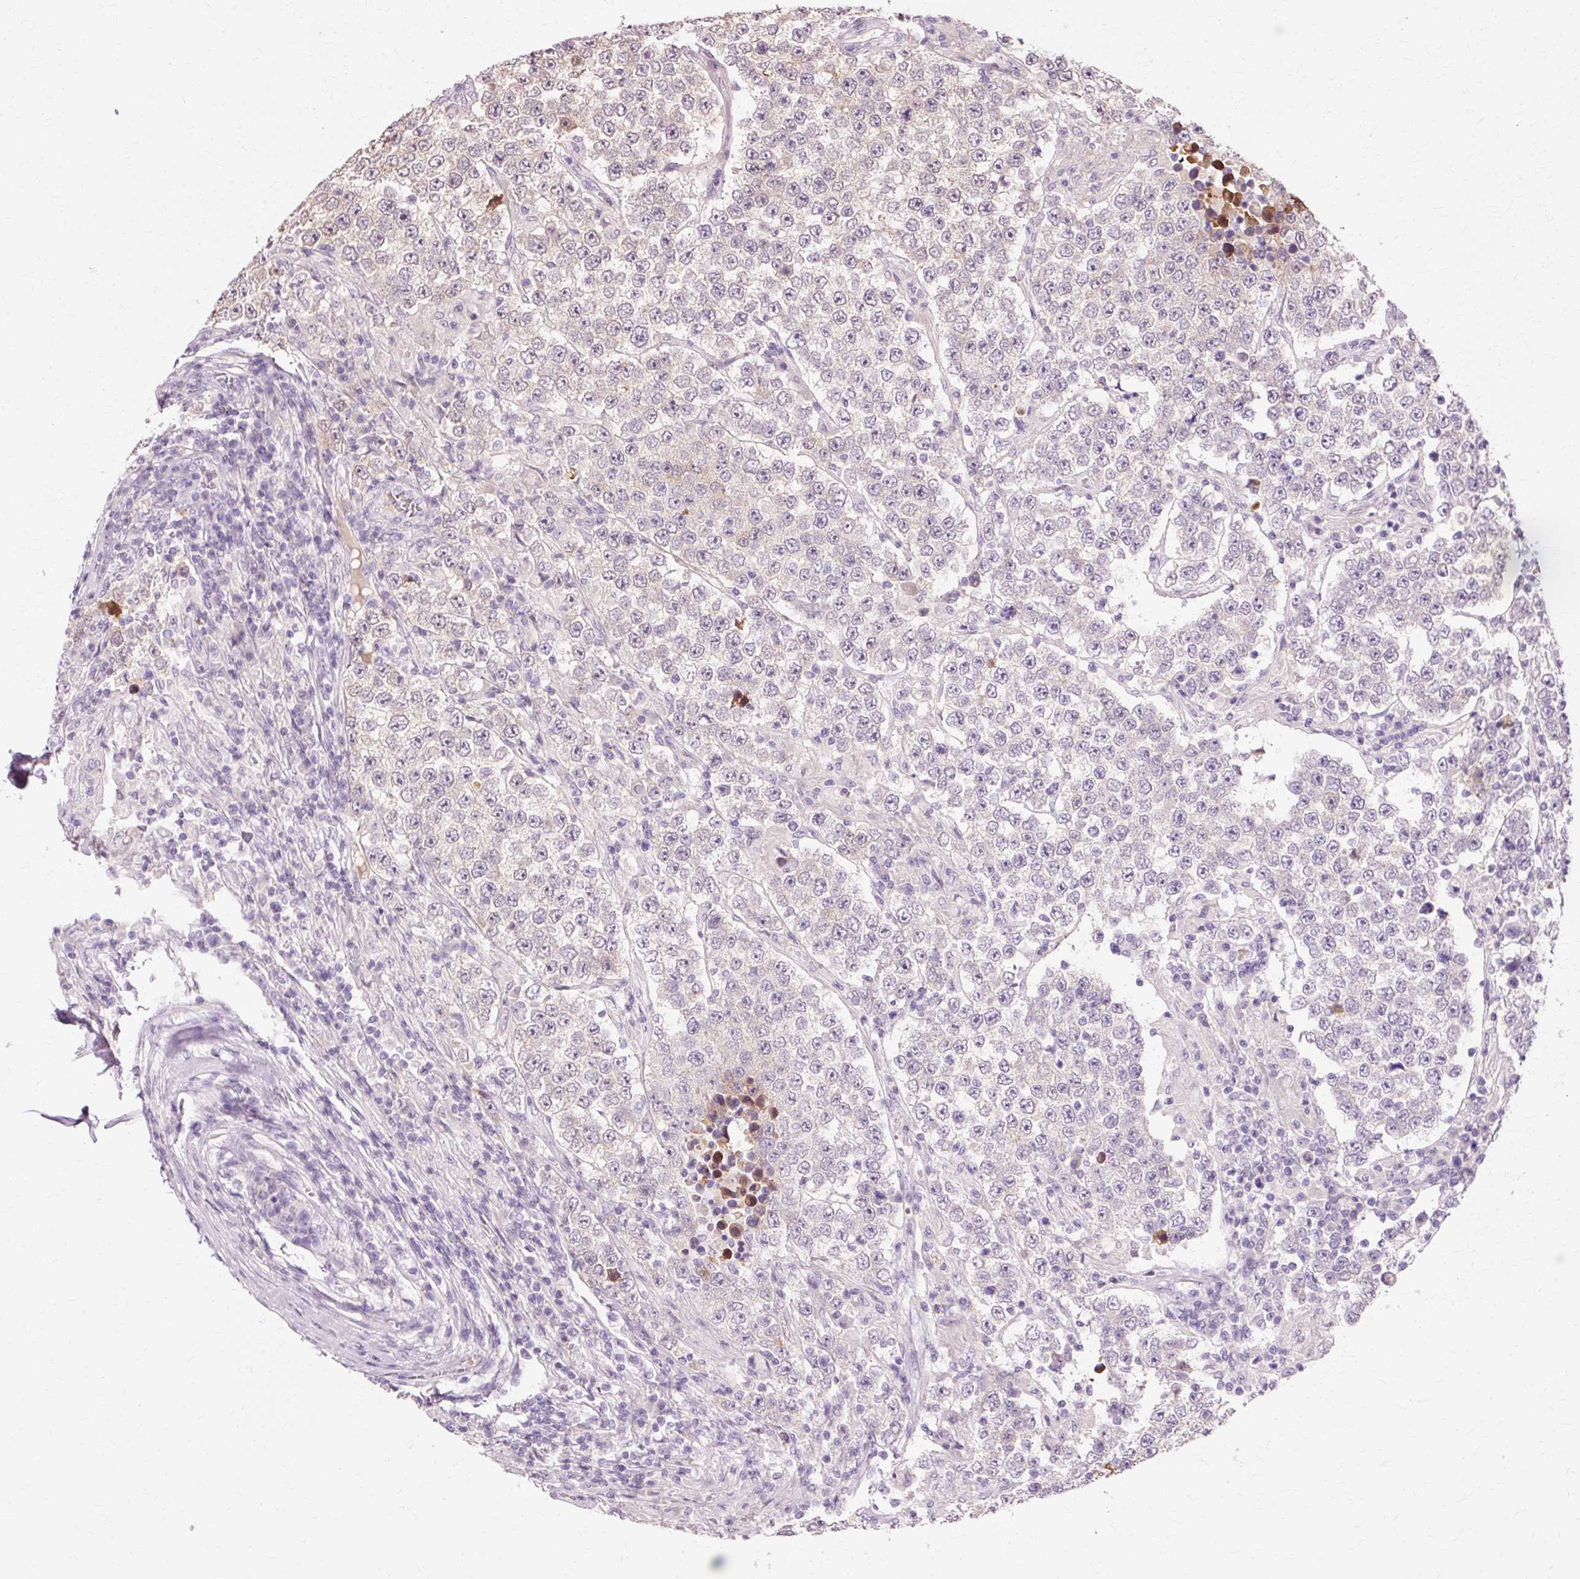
{"staining": {"intensity": "negative", "quantity": "none", "location": "none"}, "tissue": "testis cancer", "cell_type": "Tumor cells", "image_type": "cancer", "snomed": [{"axis": "morphology", "description": "Normal tissue, NOS"}, {"axis": "morphology", "description": "Urothelial carcinoma, High grade"}, {"axis": "morphology", "description": "Seminoma, NOS"}, {"axis": "morphology", "description": "Carcinoma, Embryonal, NOS"}, {"axis": "topography", "description": "Urinary bladder"}, {"axis": "topography", "description": "Testis"}], "caption": "Tumor cells show no significant protein expression in testis seminoma. (DAB immunohistochemistry visualized using brightfield microscopy, high magnification).", "gene": "VN1R2", "patient": {"sex": "male", "age": 41}}